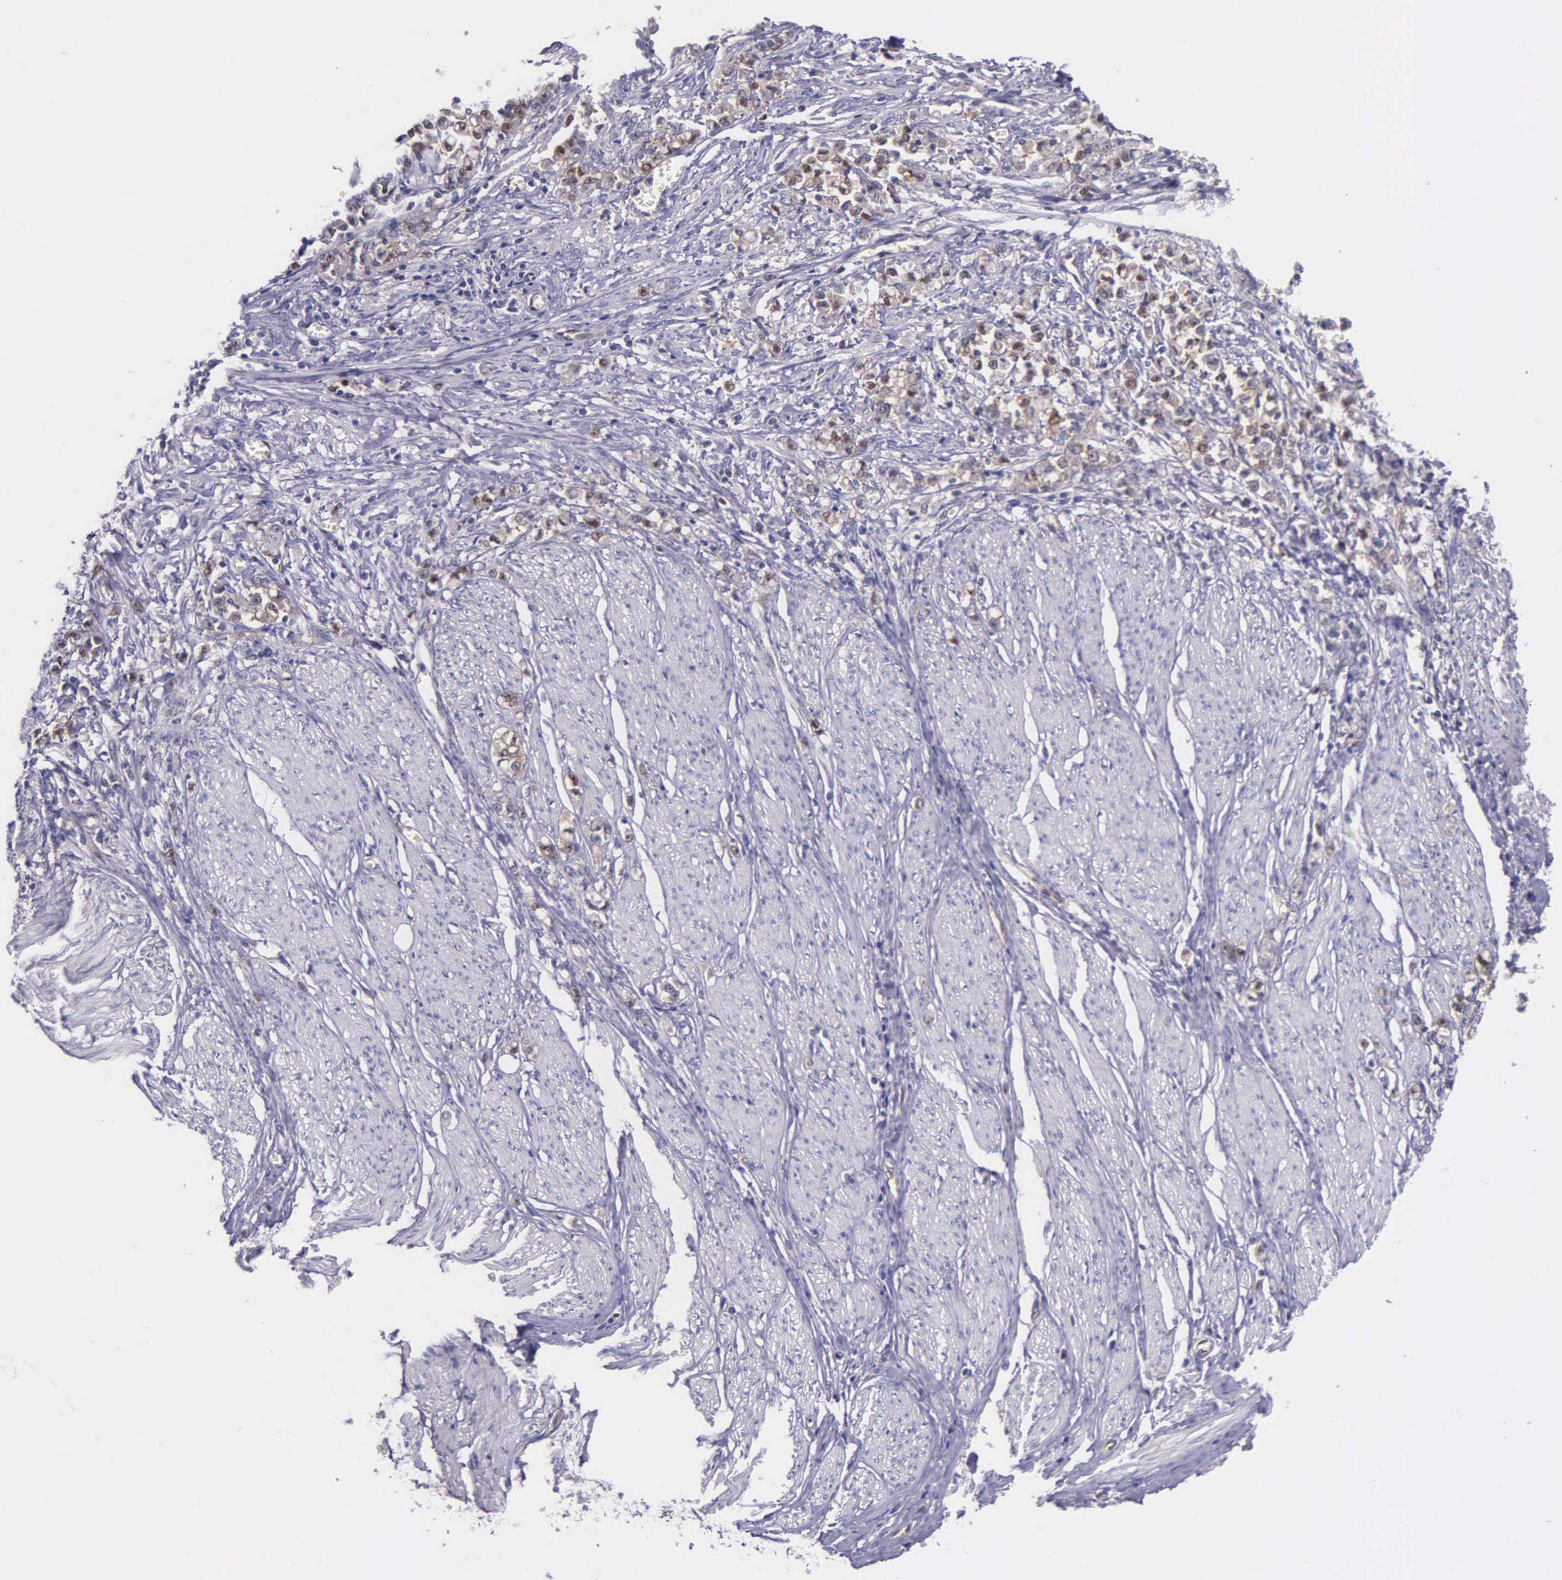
{"staining": {"intensity": "weak", "quantity": ">75%", "location": "cytoplasmic/membranous"}, "tissue": "stomach cancer", "cell_type": "Tumor cells", "image_type": "cancer", "snomed": [{"axis": "morphology", "description": "Adenocarcinoma, NOS"}, {"axis": "topography", "description": "Stomach"}], "caption": "Immunohistochemical staining of human stomach adenocarcinoma exhibits low levels of weak cytoplasmic/membranous positivity in approximately >75% of tumor cells.", "gene": "GMPR2", "patient": {"sex": "male", "age": 72}}